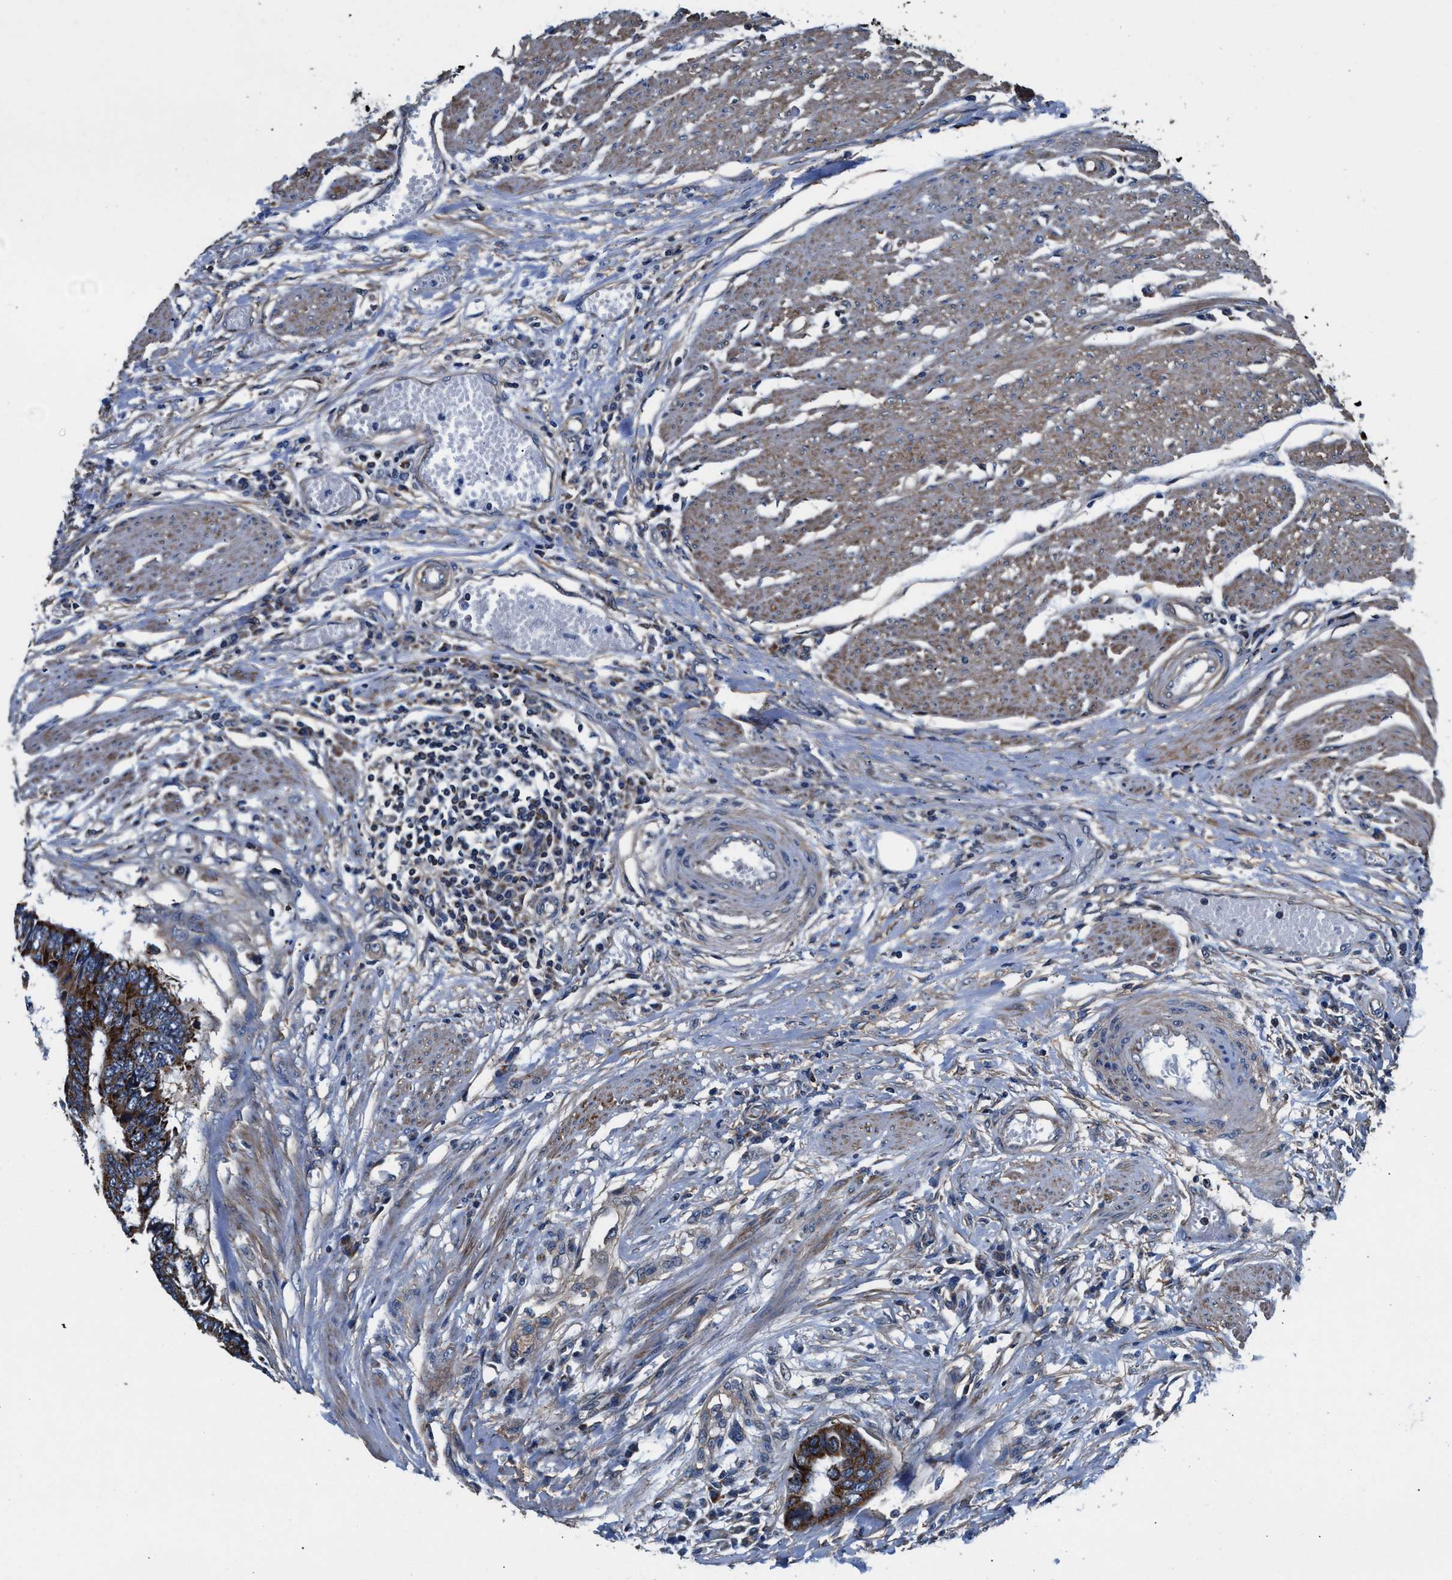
{"staining": {"intensity": "strong", "quantity": ">75%", "location": "cytoplasmic/membranous"}, "tissue": "colorectal cancer", "cell_type": "Tumor cells", "image_type": "cancer", "snomed": [{"axis": "morphology", "description": "Adenocarcinoma, NOS"}, {"axis": "topography", "description": "Rectum"}], "caption": "DAB immunohistochemical staining of colorectal adenocarcinoma shows strong cytoplasmic/membranous protein expression in approximately >75% of tumor cells.", "gene": "NKTR", "patient": {"sex": "male", "age": 84}}